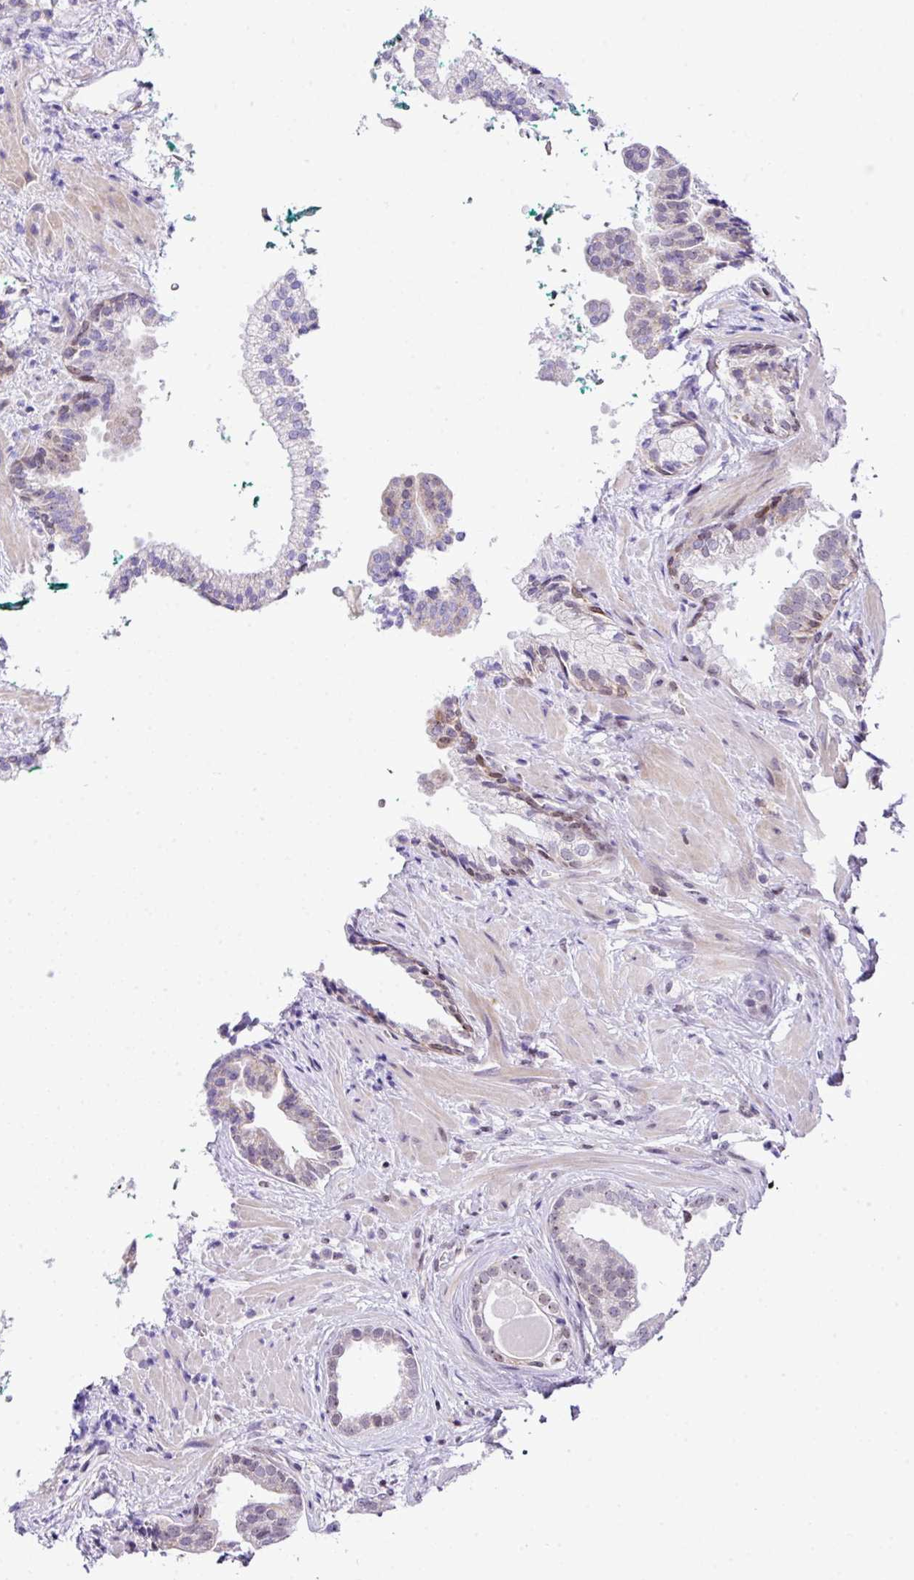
{"staining": {"intensity": "weak", "quantity": "<25%", "location": "nuclear"}, "tissue": "prostate cancer", "cell_type": "Tumor cells", "image_type": "cancer", "snomed": [{"axis": "morphology", "description": "Adenocarcinoma, High grade"}, {"axis": "topography", "description": "Prostate"}], "caption": "Immunohistochemistry (IHC) of human high-grade adenocarcinoma (prostate) demonstrates no positivity in tumor cells.", "gene": "CCDC137", "patient": {"sex": "male", "age": 60}}